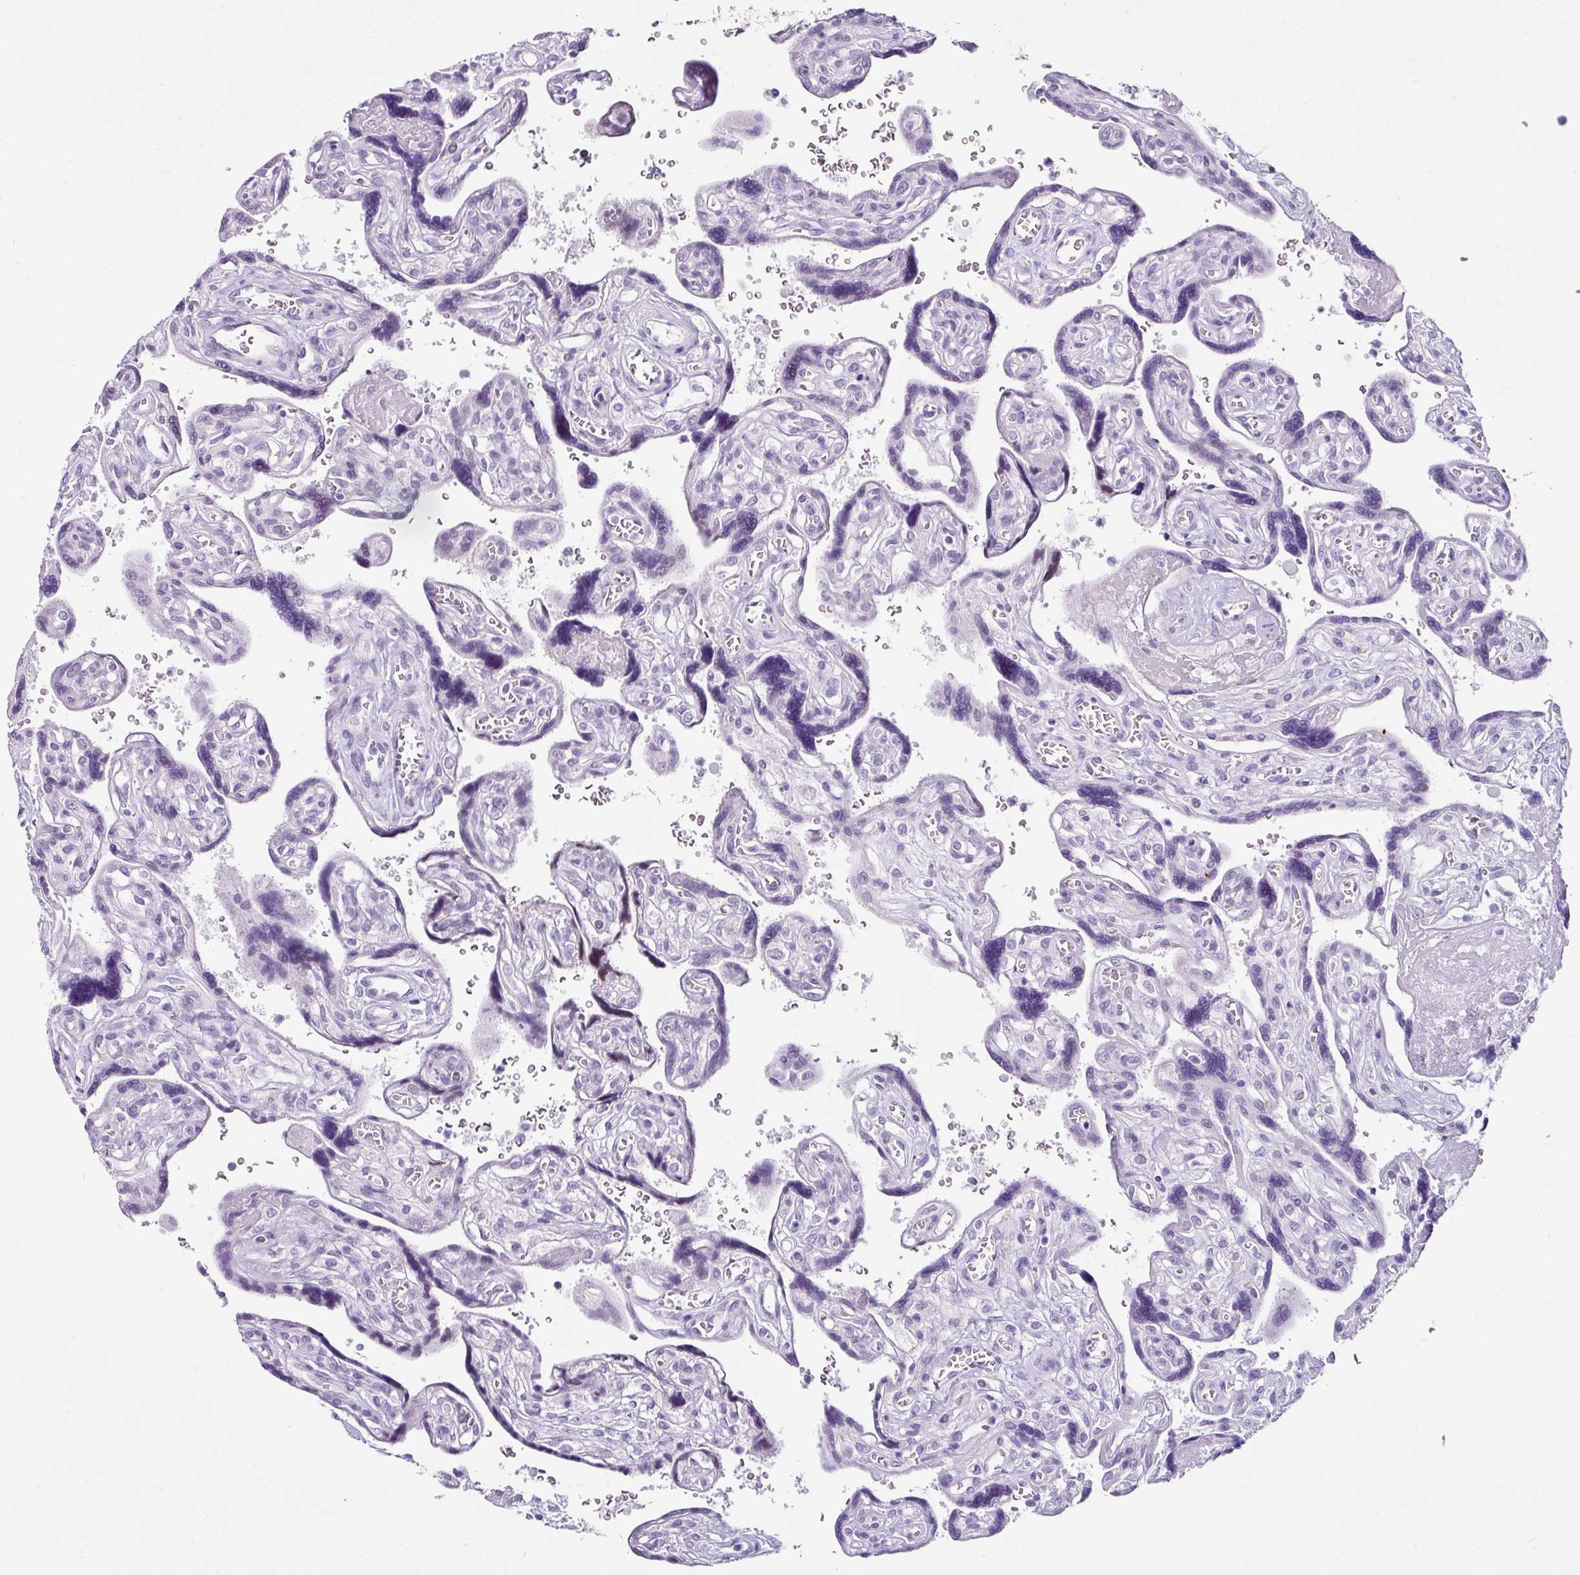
{"staining": {"intensity": "negative", "quantity": "none", "location": "none"}, "tissue": "placenta", "cell_type": "Decidual cells", "image_type": "normal", "snomed": [{"axis": "morphology", "description": "Normal tissue, NOS"}, {"axis": "topography", "description": "Placenta"}], "caption": "There is no significant positivity in decidual cells of placenta. Nuclei are stained in blue.", "gene": "TRA2A", "patient": {"sex": "female", "age": 39}}